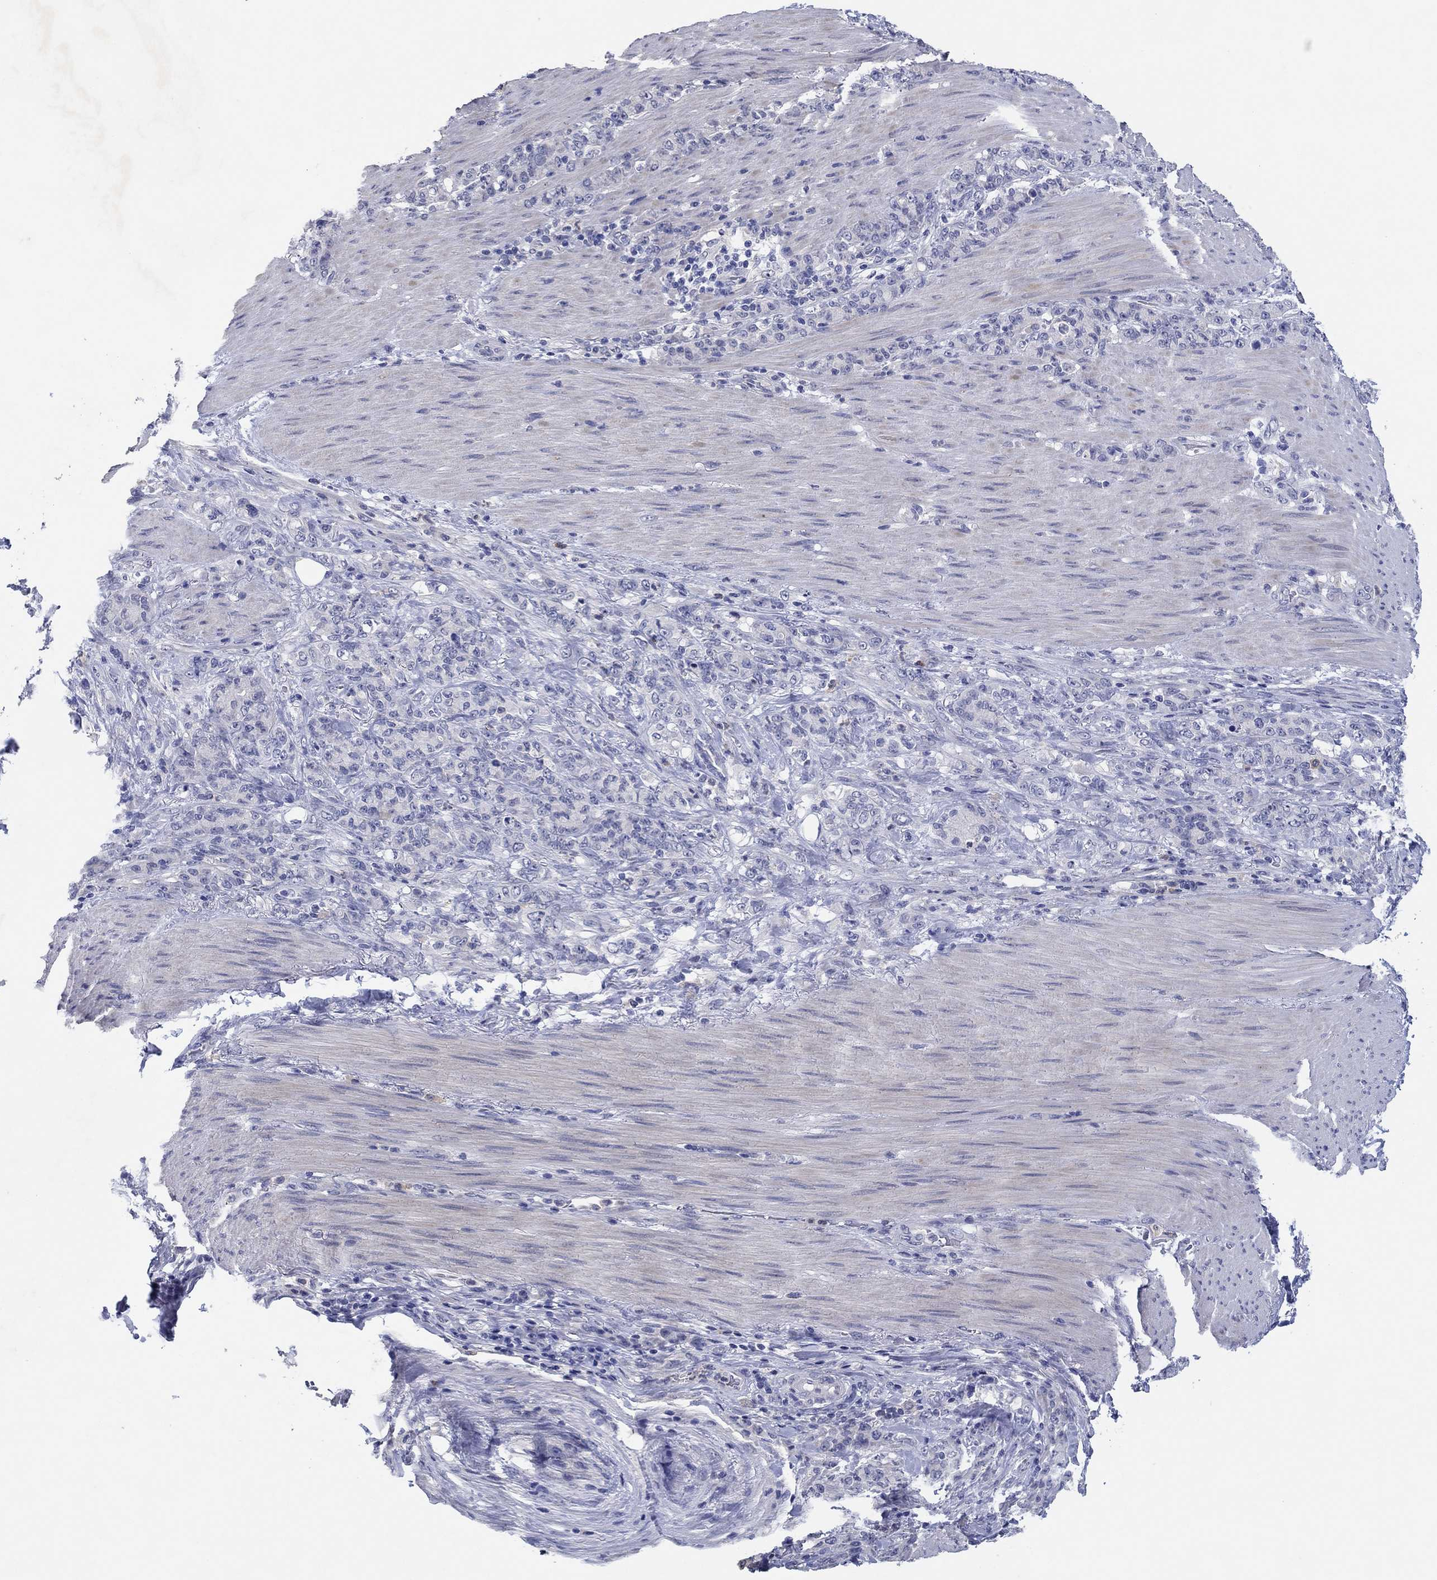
{"staining": {"intensity": "negative", "quantity": "none", "location": "none"}, "tissue": "stomach cancer", "cell_type": "Tumor cells", "image_type": "cancer", "snomed": [{"axis": "morphology", "description": "Normal tissue, NOS"}, {"axis": "morphology", "description": "Adenocarcinoma, NOS"}, {"axis": "topography", "description": "Stomach"}], "caption": "This is an immunohistochemistry micrograph of adenocarcinoma (stomach). There is no expression in tumor cells.", "gene": "HDC", "patient": {"sex": "female", "age": 79}}